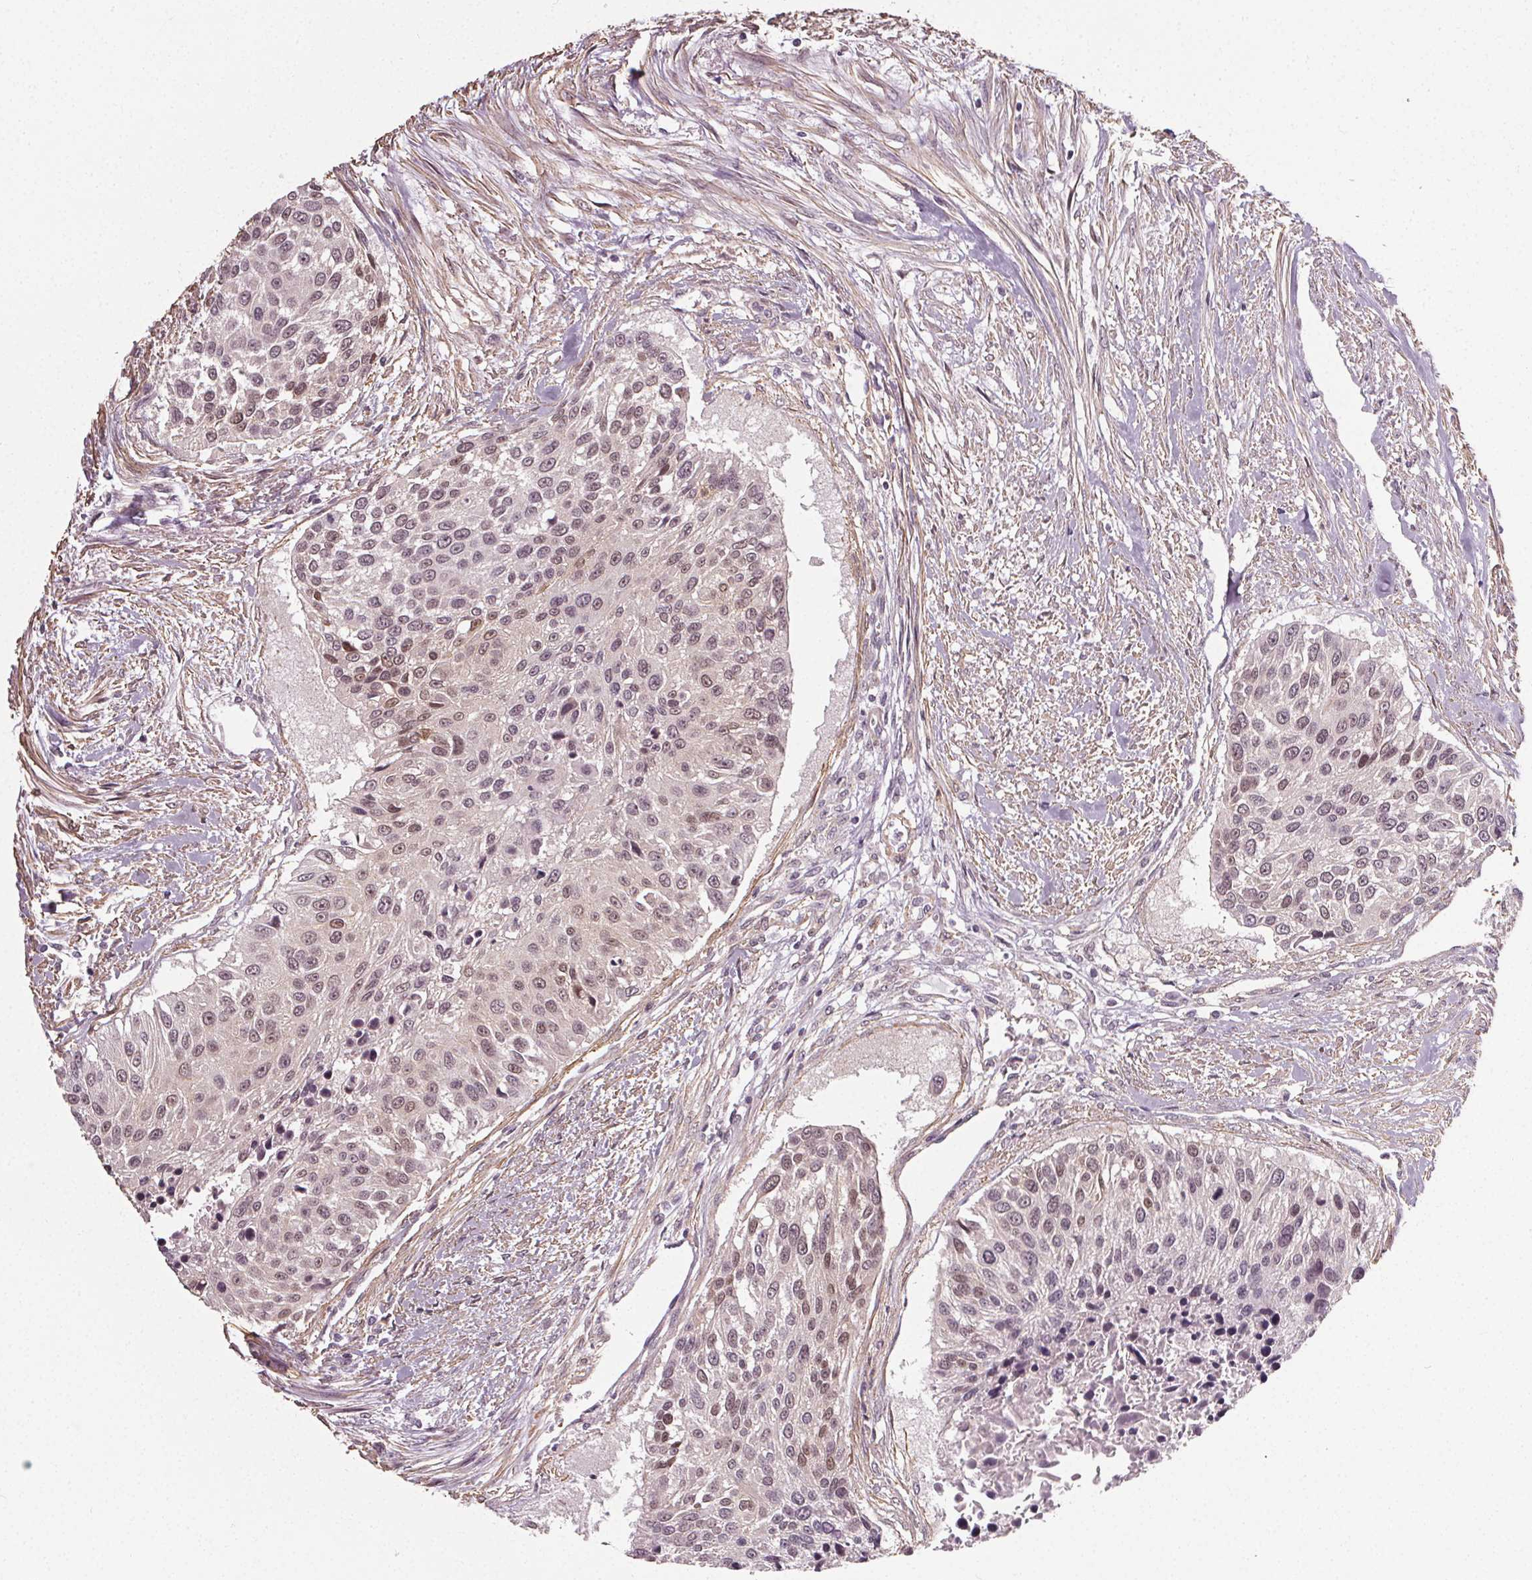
{"staining": {"intensity": "weak", "quantity": "25%-75%", "location": "nuclear"}, "tissue": "urothelial cancer", "cell_type": "Tumor cells", "image_type": "cancer", "snomed": [{"axis": "morphology", "description": "Urothelial carcinoma, NOS"}, {"axis": "topography", "description": "Urinary bladder"}], "caption": "Immunohistochemistry (IHC) image of urothelial cancer stained for a protein (brown), which shows low levels of weak nuclear expression in about 25%-75% of tumor cells.", "gene": "PKP1", "patient": {"sex": "male", "age": 55}}